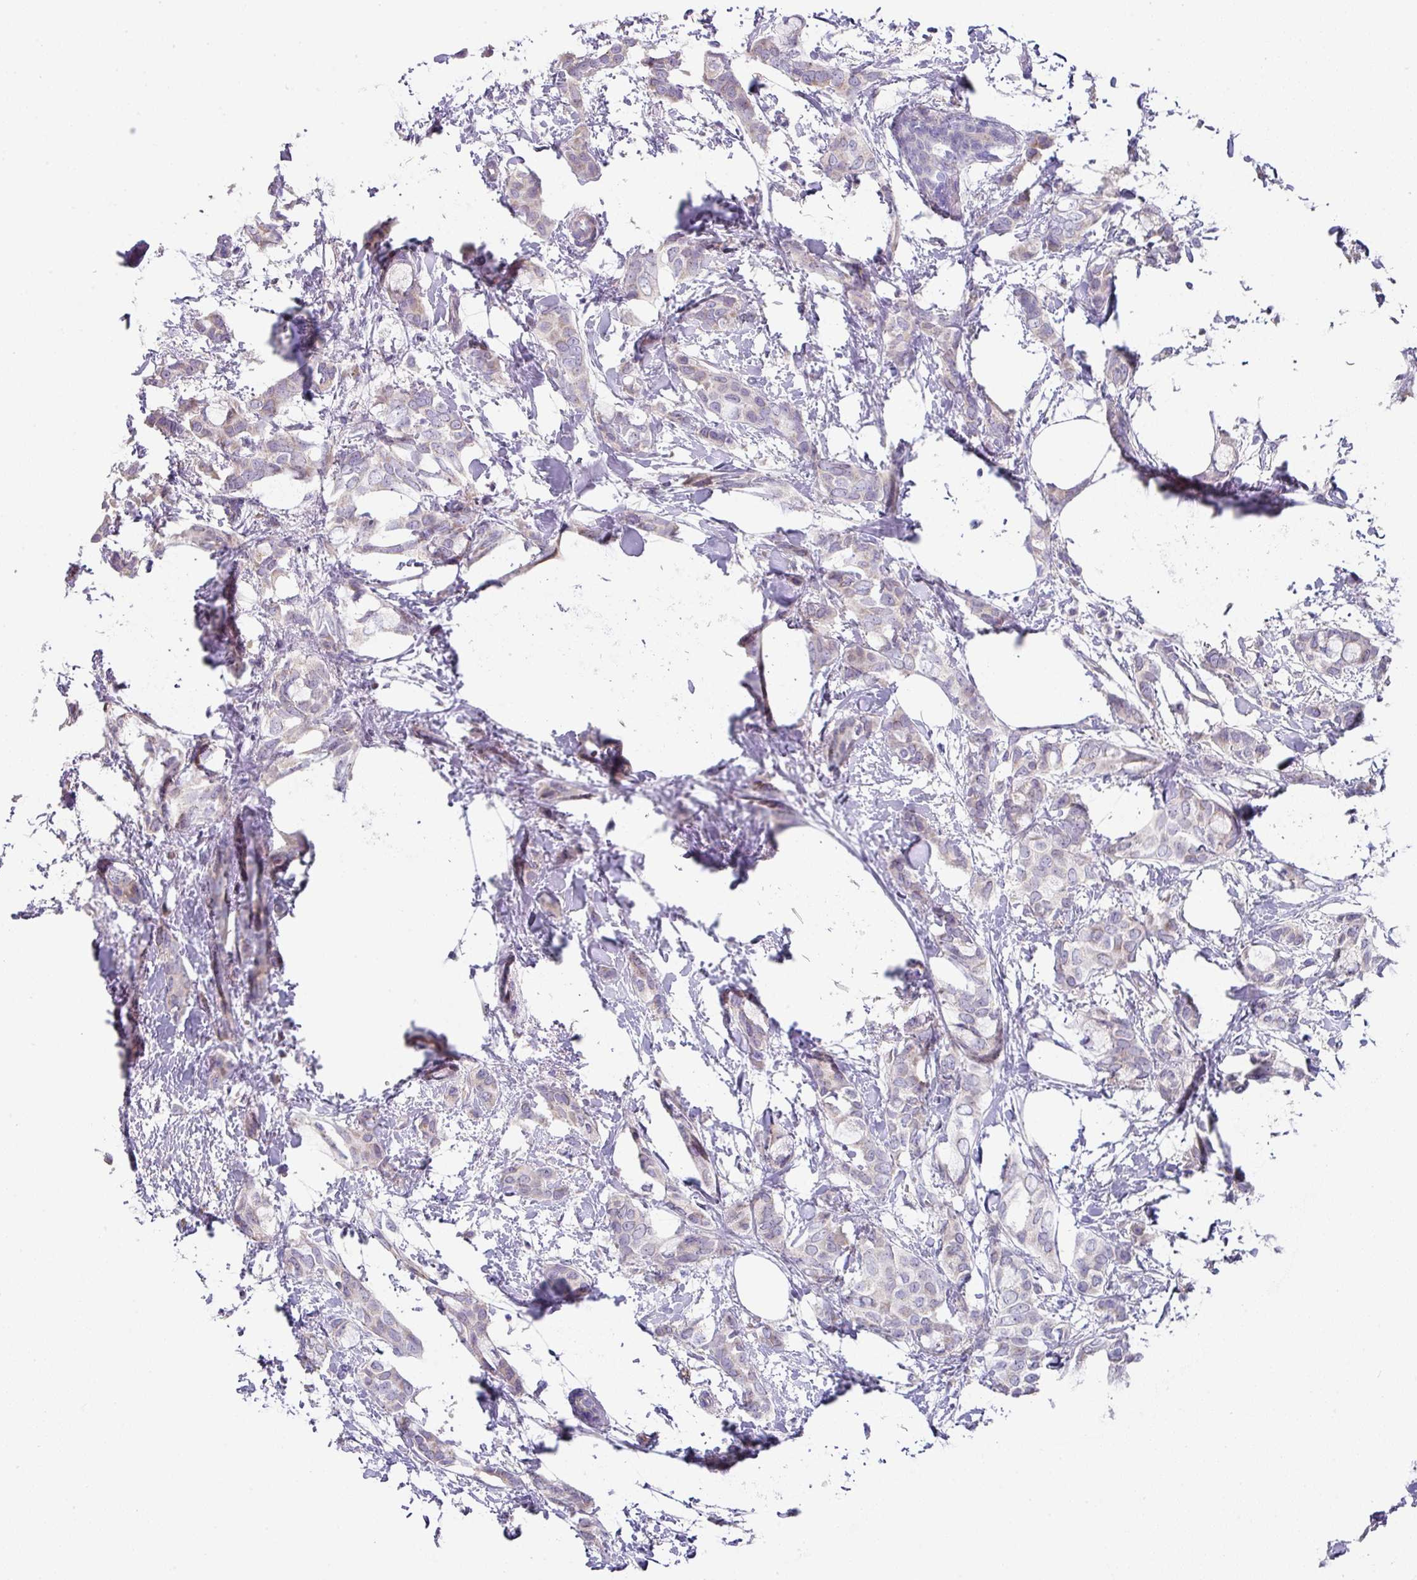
{"staining": {"intensity": "negative", "quantity": "none", "location": "none"}, "tissue": "breast cancer", "cell_type": "Tumor cells", "image_type": "cancer", "snomed": [{"axis": "morphology", "description": "Duct carcinoma"}, {"axis": "topography", "description": "Breast"}], "caption": "DAB (3,3'-diaminobenzidine) immunohistochemical staining of breast cancer (infiltrating ductal carcinoma) displays no significant staining in tumor cells. (DAB (3,3'-diaminobenzidine) immunohistochemistry (IHC) visualized using brightfield microscopy, high magnification).", "gene": "TARM1", "patient": {"sex": "female", "age": 73}}